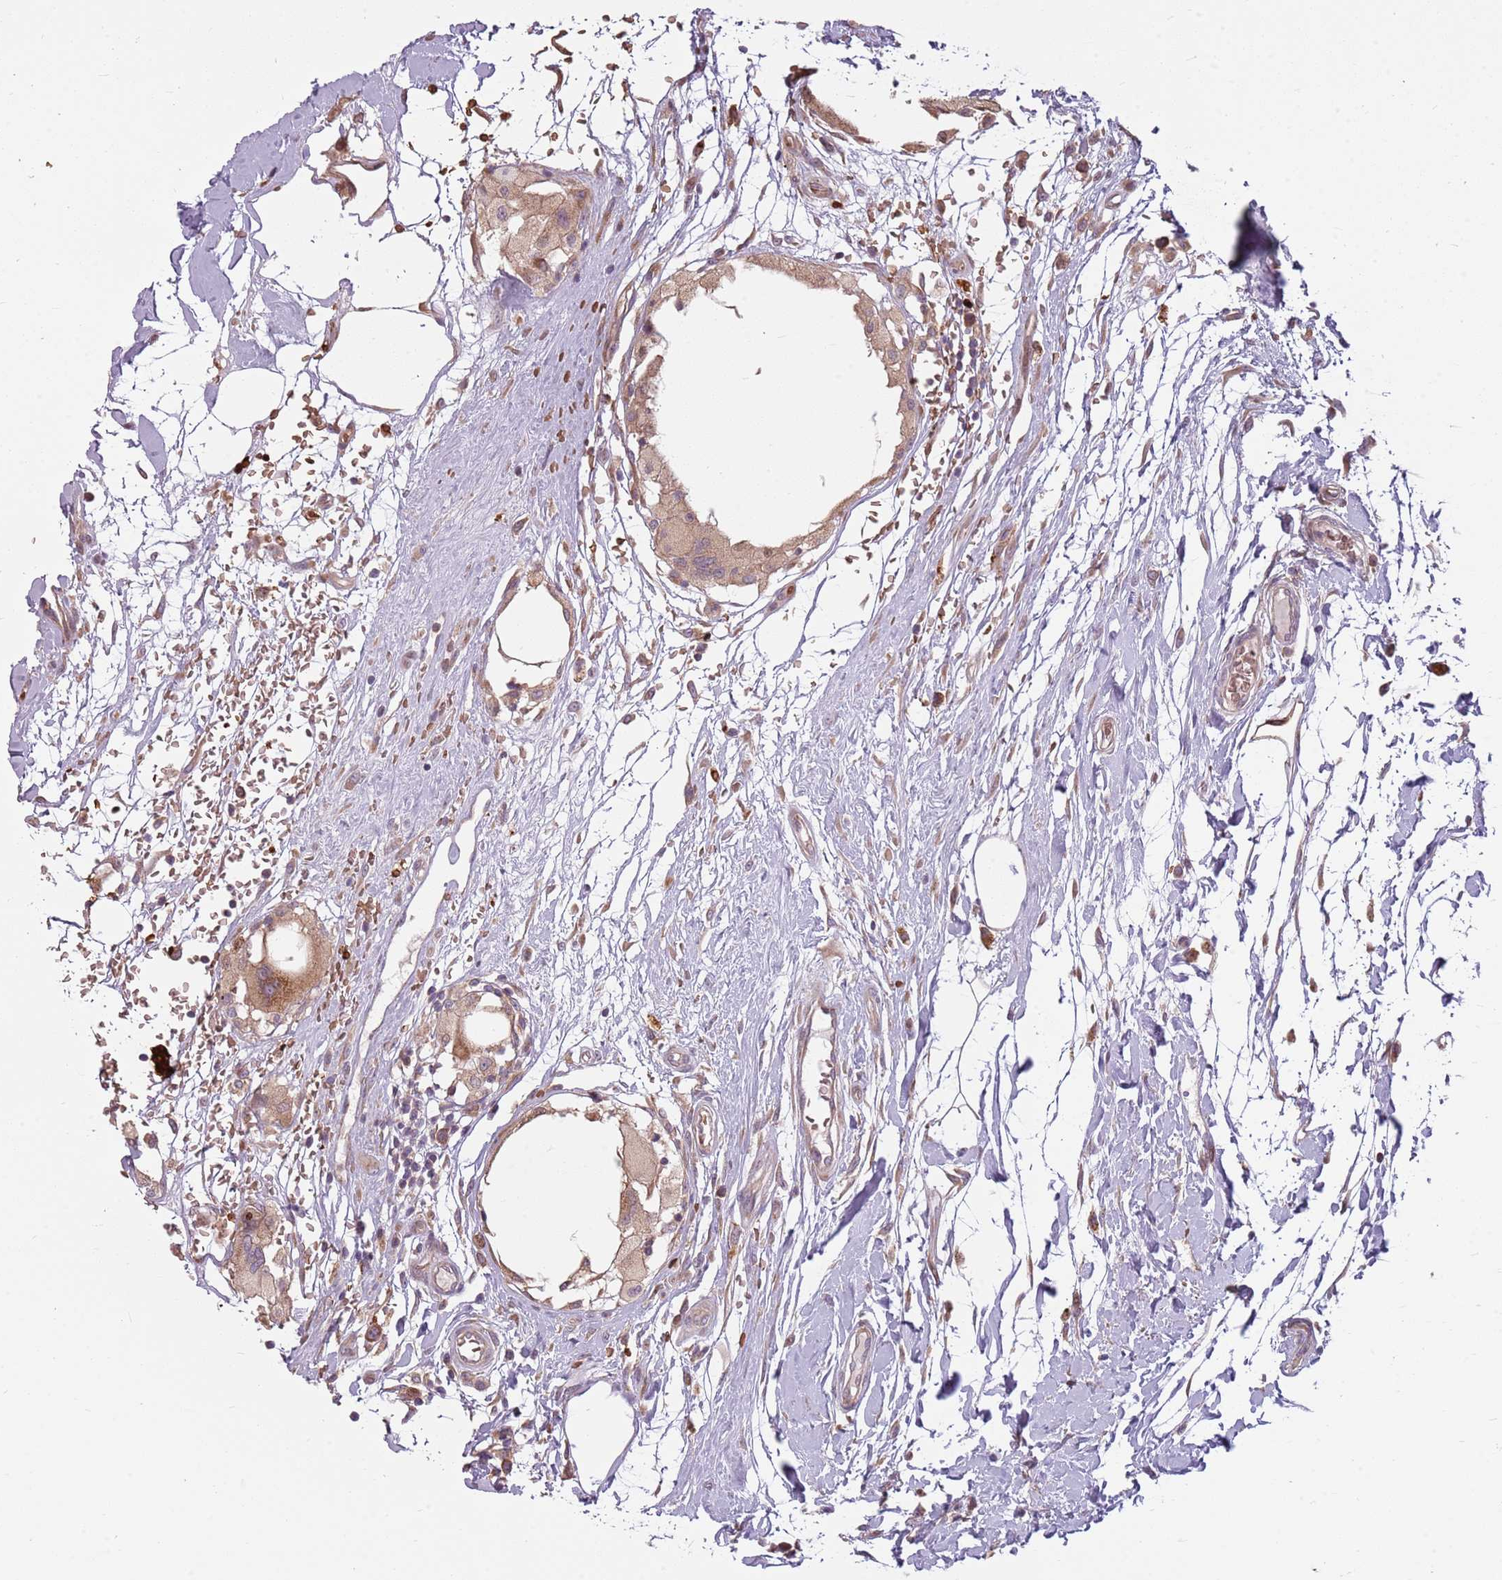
{"staining": {"intensity": "moderate", "quantity": ">75%", "location": "cytoplasmic/membranous"}, "tissue": "breast cancer", "cell_type": "Tumor cells", "image_type": "cancer", "snomed": [{"axis": "morphology", "description": "Duct carcinoma"}, {"axis": "topography", "description": "Breast"}], "caption": "The micrograph exhibits staining of breast invasive ductal carcinoma, revealing moderate cytoplasmic/membranous protein staining (brown color) within tumor cells. (IHC, brightfield microscopy, high magnification).", "gene": "HSPA14", "patient": {"sex": "female", "age": 55}}